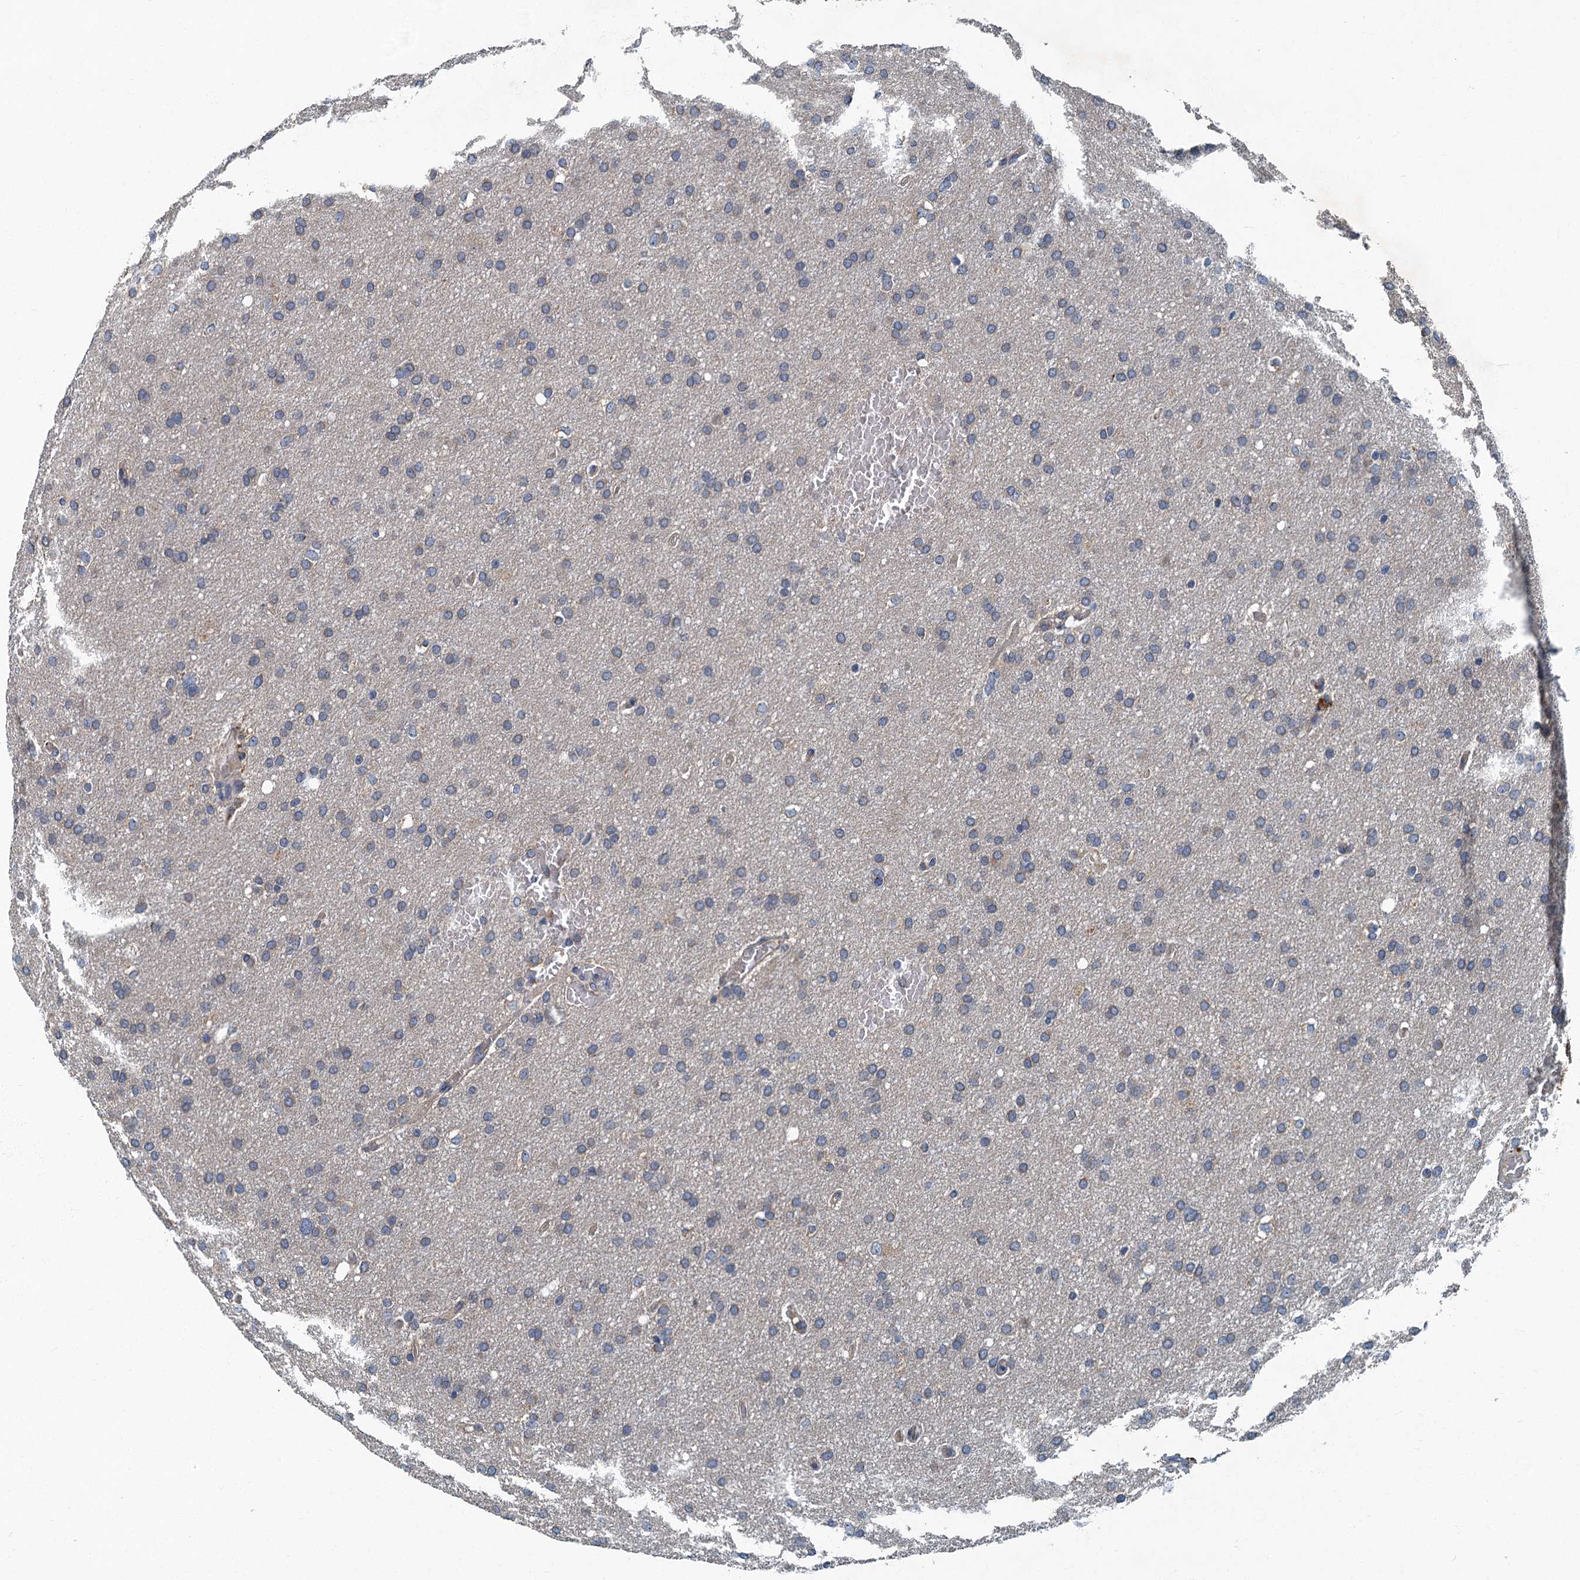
{"staining": {"intensity": "negative", "quantity": "none", "location": "none"}, "tissue": "glioma", "cell_type": "Tumor cells", "image_type": "cancer", "snomed": [{"axis": "morphology", "description": "Glioma, malignant, High grade"}, {"axis": "topography", "description": "Cerebral cortex"}], "caption": "There is no significant expression in tumor cells of glioma.", "gene": "DDX49", "patient": {"sex": "female", "age": 36}}